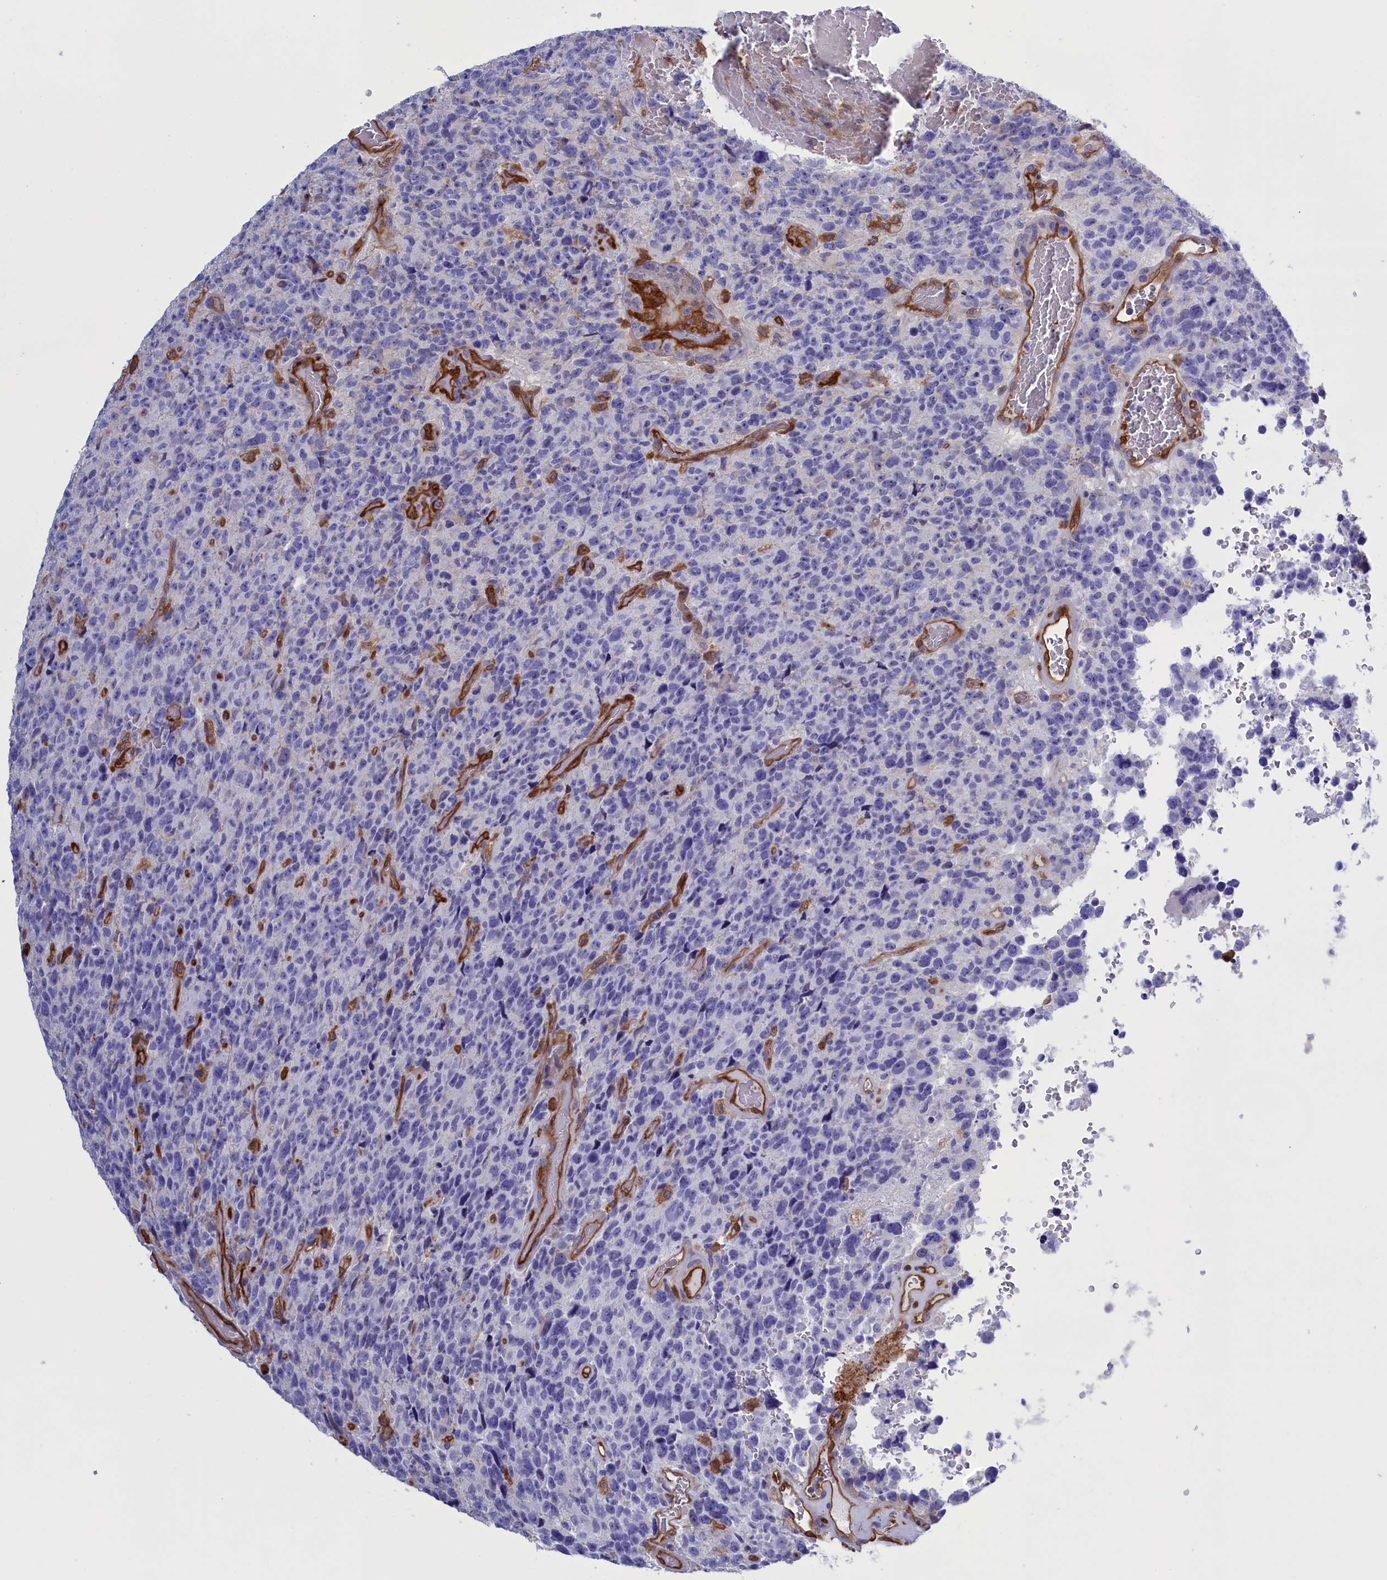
{"staining": {"intensity": "negative", "quantity": "none", "location": "none"}, "tissue": "glioma", "cell_type": "Tumor cells", "image_type": "cancer", "snomed": [{"axis": "morphology", "description": "Glioma, malignant, High grade"}, {"axis": "topography", "description": "Brain"}], "caption": "A histopathology image of human glioma is negative for staining in tumor cells.", "gene": "ARHGAP18", "patient": {"sex": "male", "age": 69}}